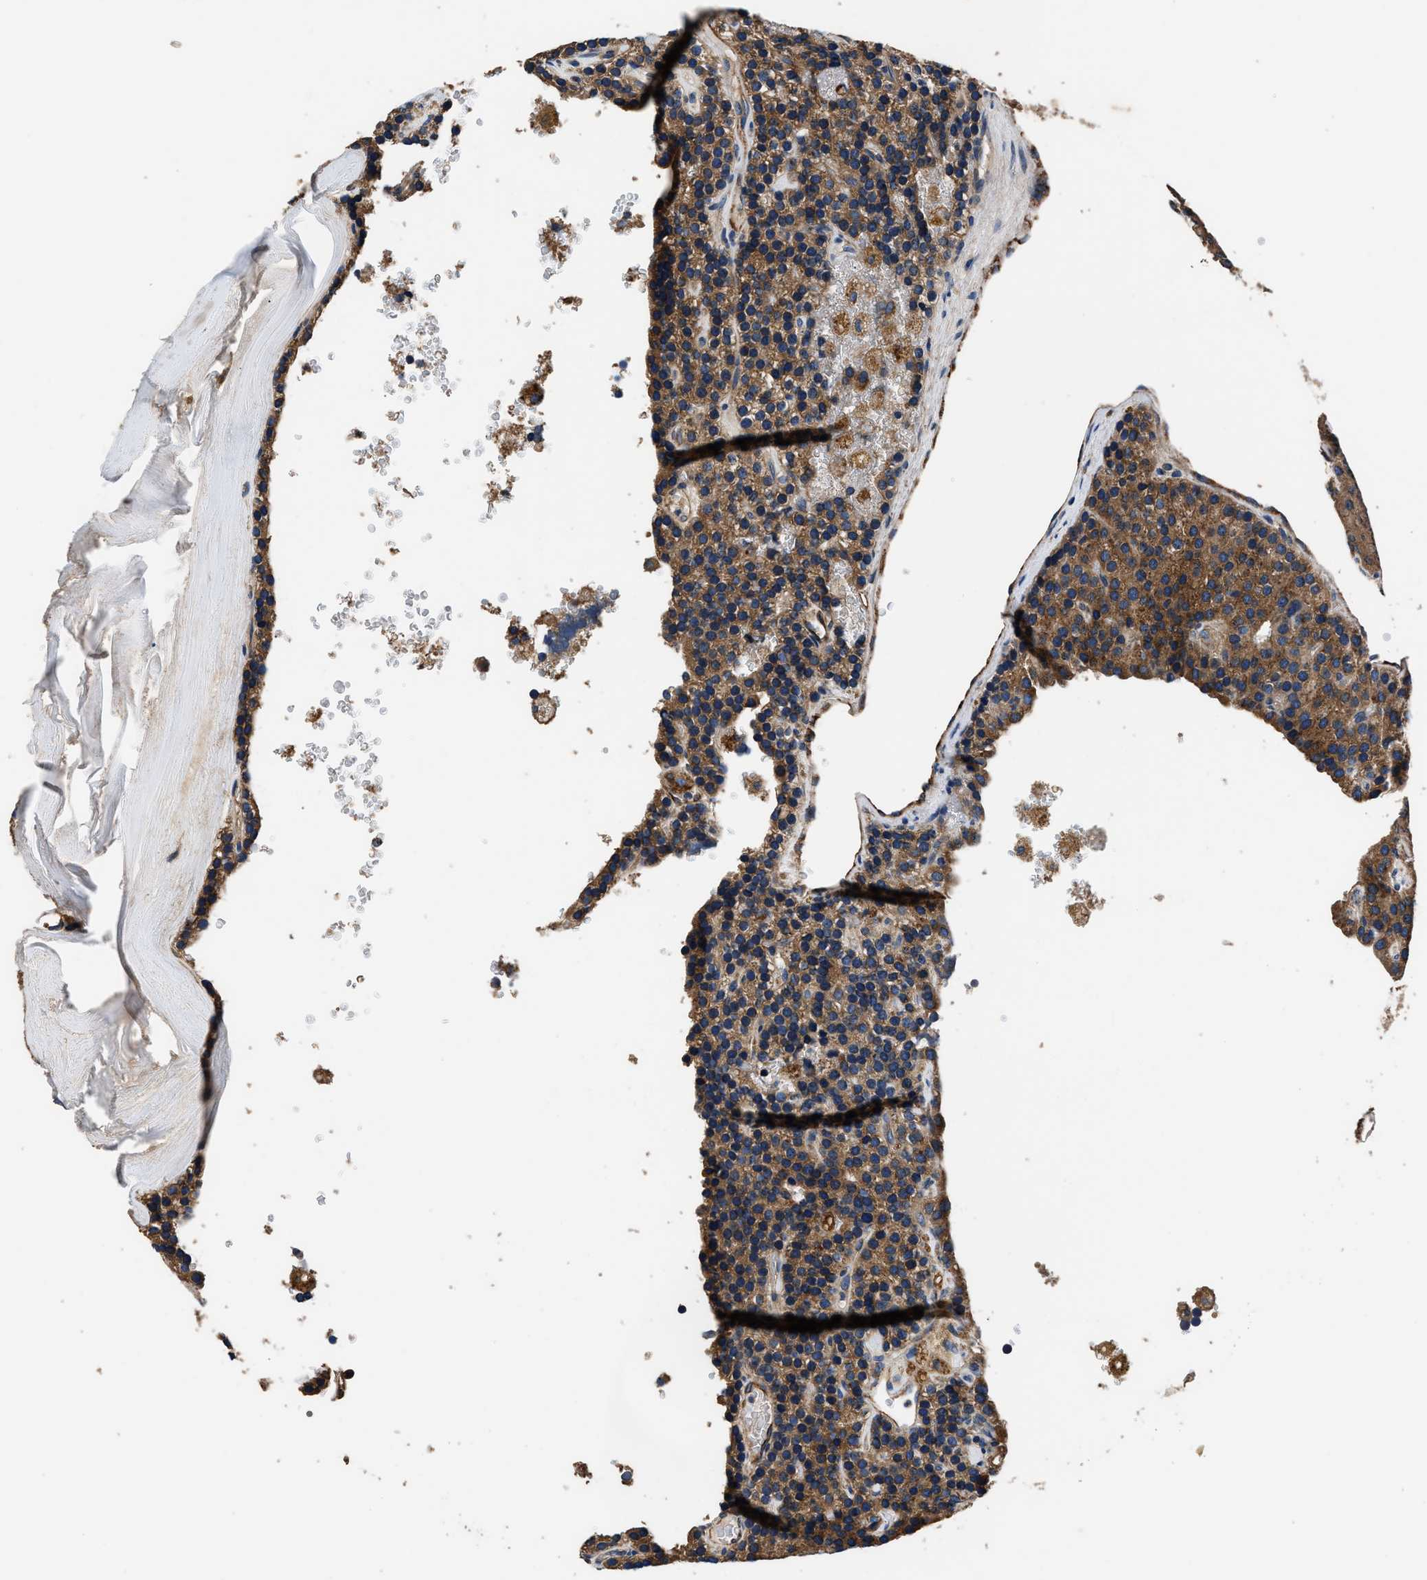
{"staining": {"intensity": "strong", "quantity": "25%-75%", "location": "cytoplasmic/membranous"}, "tissue": "parathyroid gland", "cell_type": "Glandular cells", "image_type": "normal", "snomed": [{"axis": "morphology", "description": "Normal tissue, NOS"}, {"axis": "morphology", "description": "Adenoma, NOS"}, {"axis": "topography", "description": "Parathyroid gland"}], "caption": "Immunohistochemistry (IHC) histopathology image of unremarkable parathyroid gland: parathyroid gland stained using immunohistochemistry (IHC) exhibits high levels of strong protein expression localized specifically in the cytoplasmic/membranous of glandular cells, appearing as a cytoplasmic/membranous brown color.", "gene": "DHRS7B", "patient": {"sex": "female", "age": 86}}